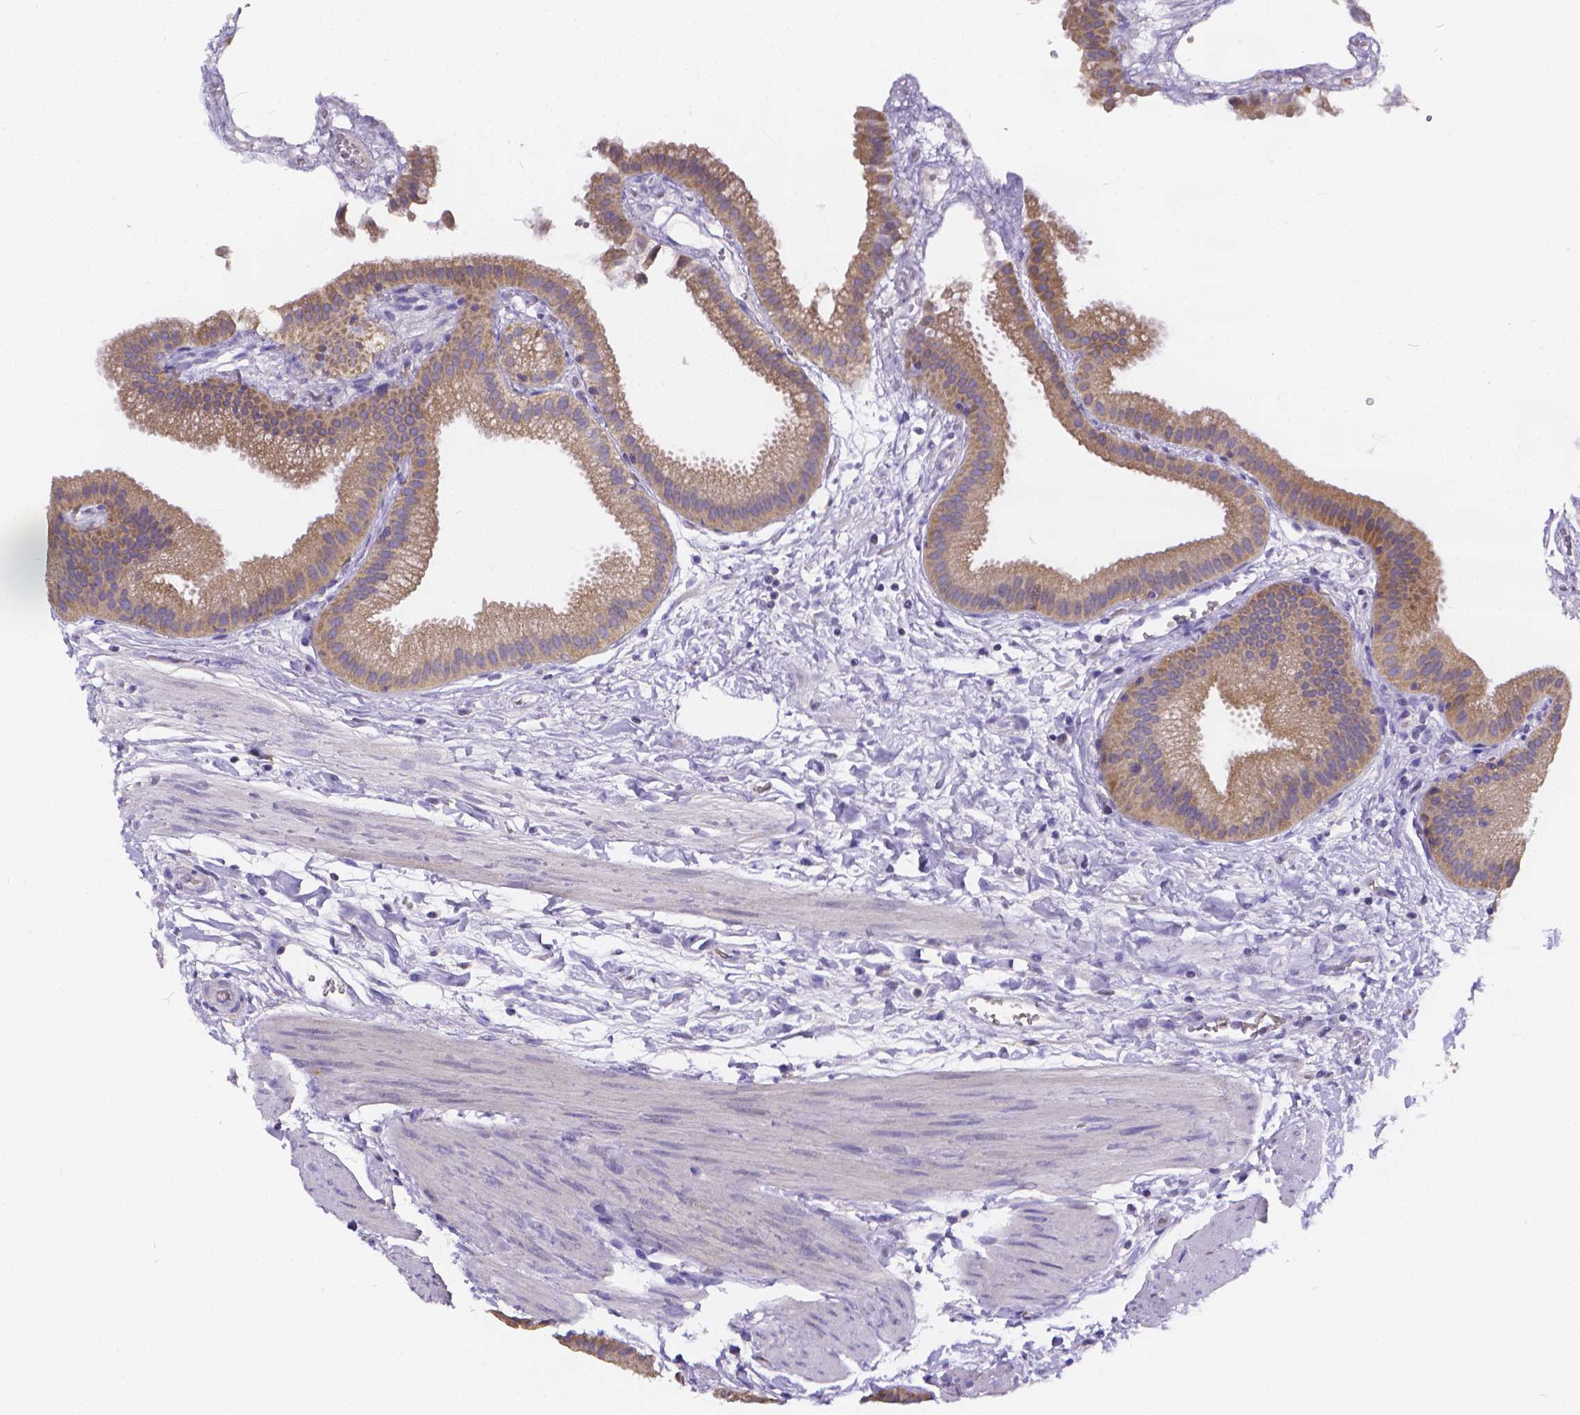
{"staining": {"intensity": "weak", "quantity": ">75%", "location": "cytoplasmic/membranous"}, "tissue": "gallbladder", "cell_type": "Glandular cells", "image_type": "normal", "snomed": [{"axis": "morphology", "description": "Normal tissue, NOS"}, {"axis": "topography", "description": "Gallbladder"}], "caption": "Immunohistochemistry of benign human gallbladder shows low levels of weak cytoplasmic/membranous expression in approximately >75% of glandular cells.", "gene": "GLRB", "patient": {"sex": "female", "age": 63}}